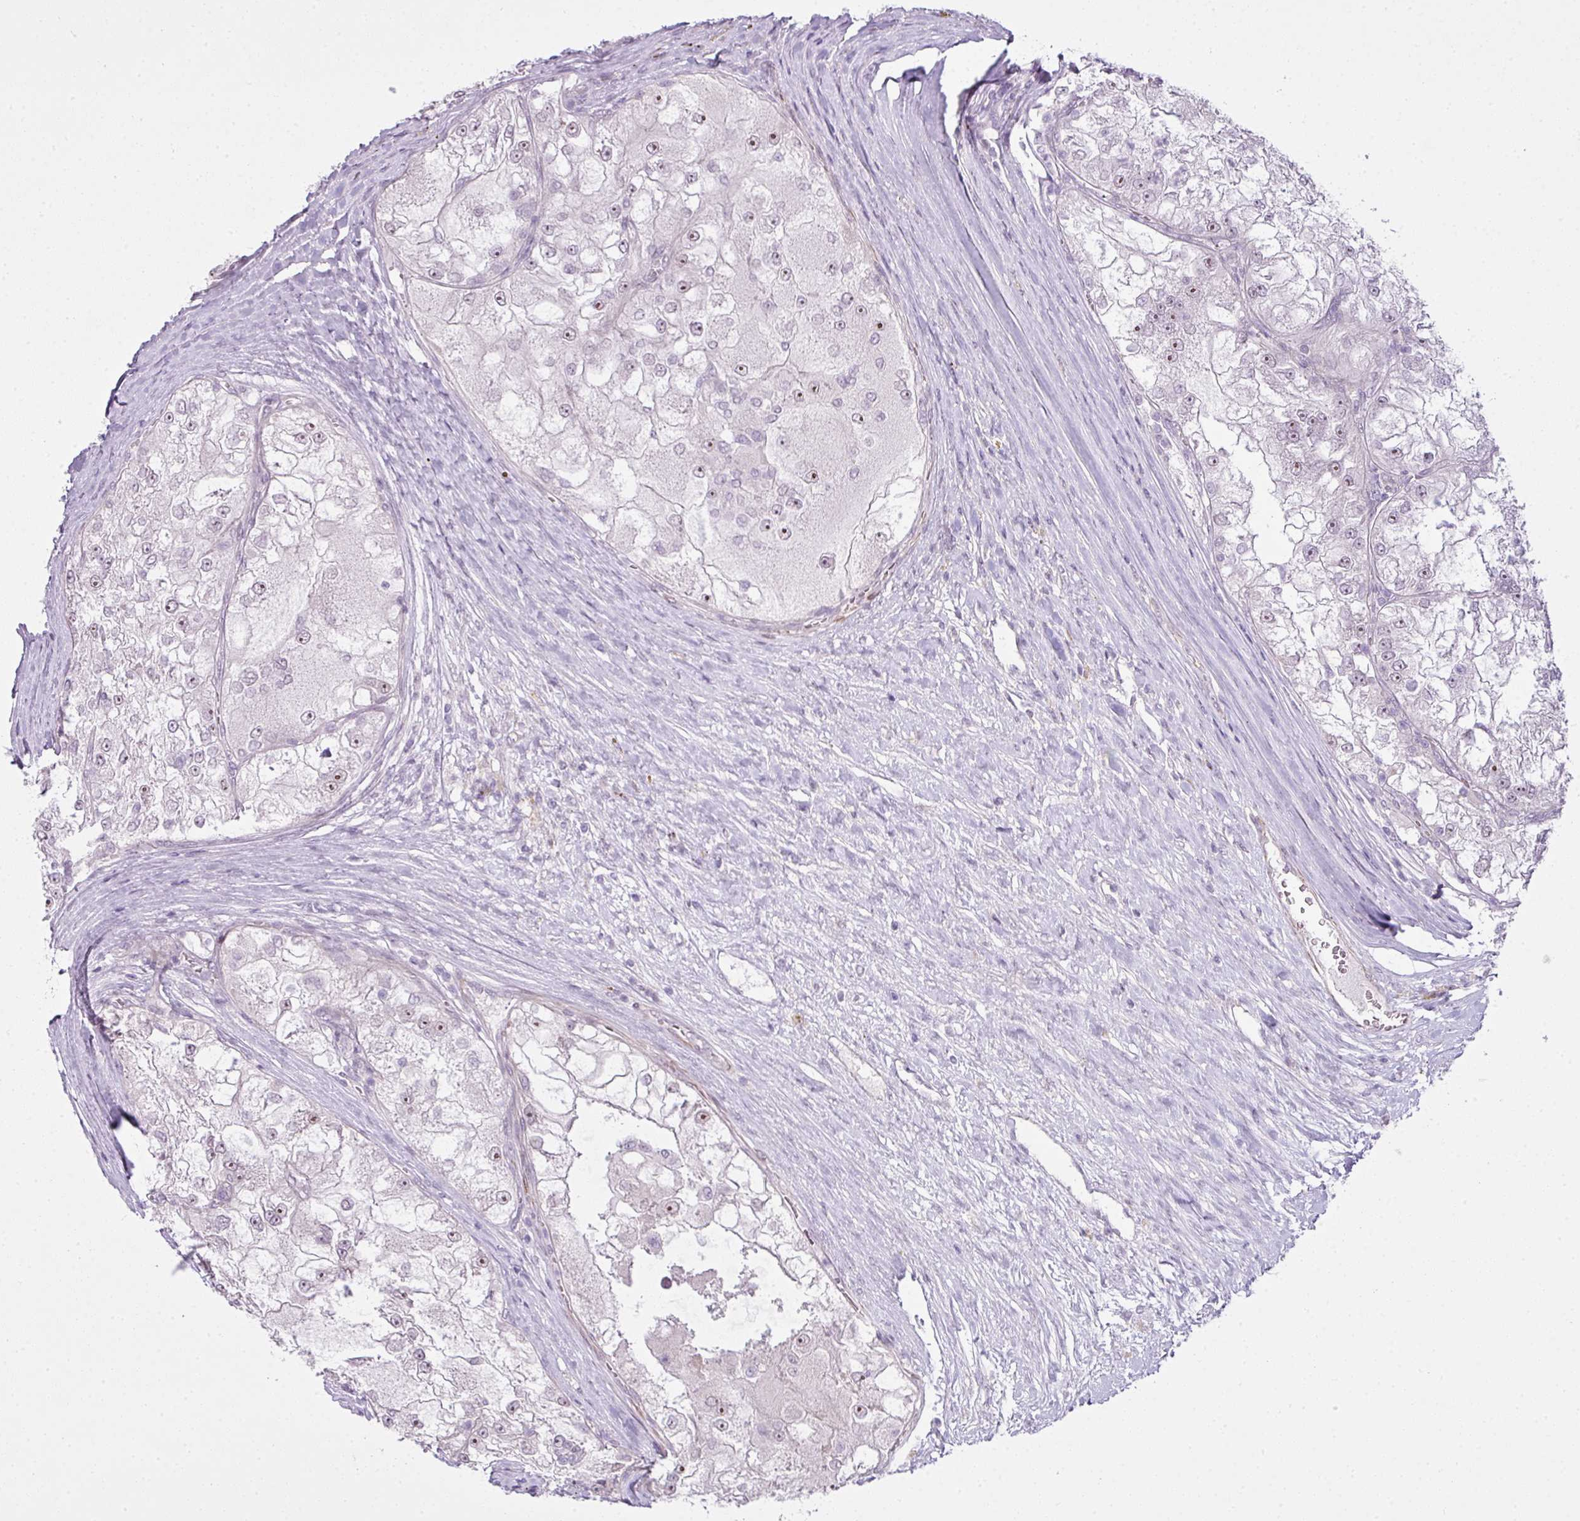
{"staining": {"intensity": "moderate", "quantity": "25%-75%", "location": "nuclear"}, "tissue": "renal cancer", "cell_type": "Tumor cells", "image_type": "cancer", "snomed": [{"axis": "morphology", "description": "Adenocarcinoma, NOS"}, {"axis": "topography", "description": "Kidney"}], "caption": "Adenocarcinoma (renal) tissue shows moderate nuclear staining in about 25%-75% of tumor cells, visualized by immunohistochemistry.", "gene": "ZNF688", "patient": {"sex": "female", "age": 72}}